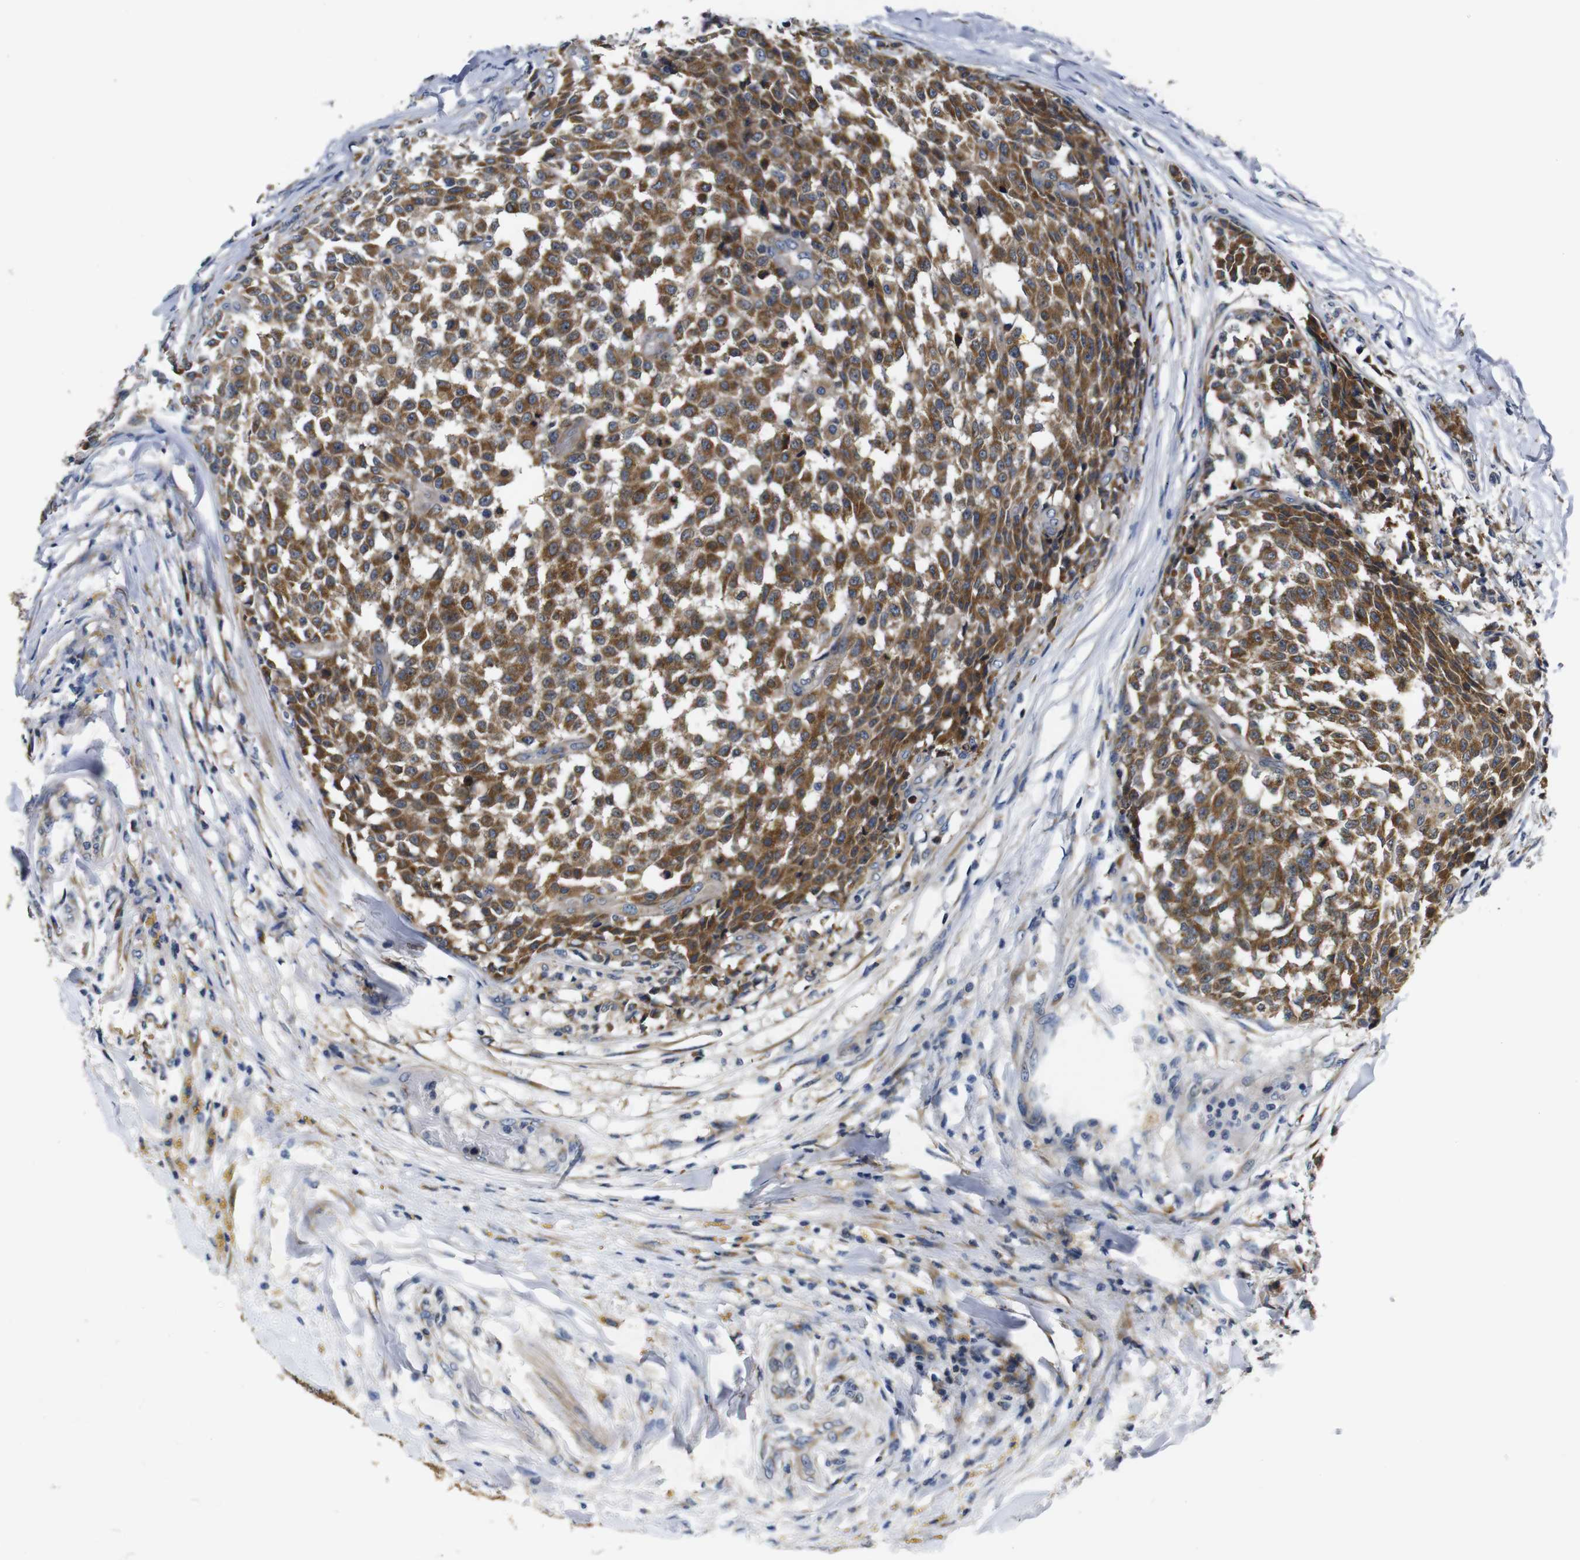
{"staining": {"intensity": "moderate", "quantity": ">75%", "location": "cytoplasmic/membranous"}, "tissue": "testis cancer", "cell_type": "Tumor cells", "image_type": "cancer", "snomed": [{"axis": "morphology", "description": "Seminoma, NOS"}, {"axis": "topography", "description": "Testis"}], "caption": "A micrograph of testis cancer stained for a protein exhibits moderate cytoplasmic/membranous brown staining in tumor cells.", "gene": "FKBP14", "patient": {"sex": "male", "age": 59}}